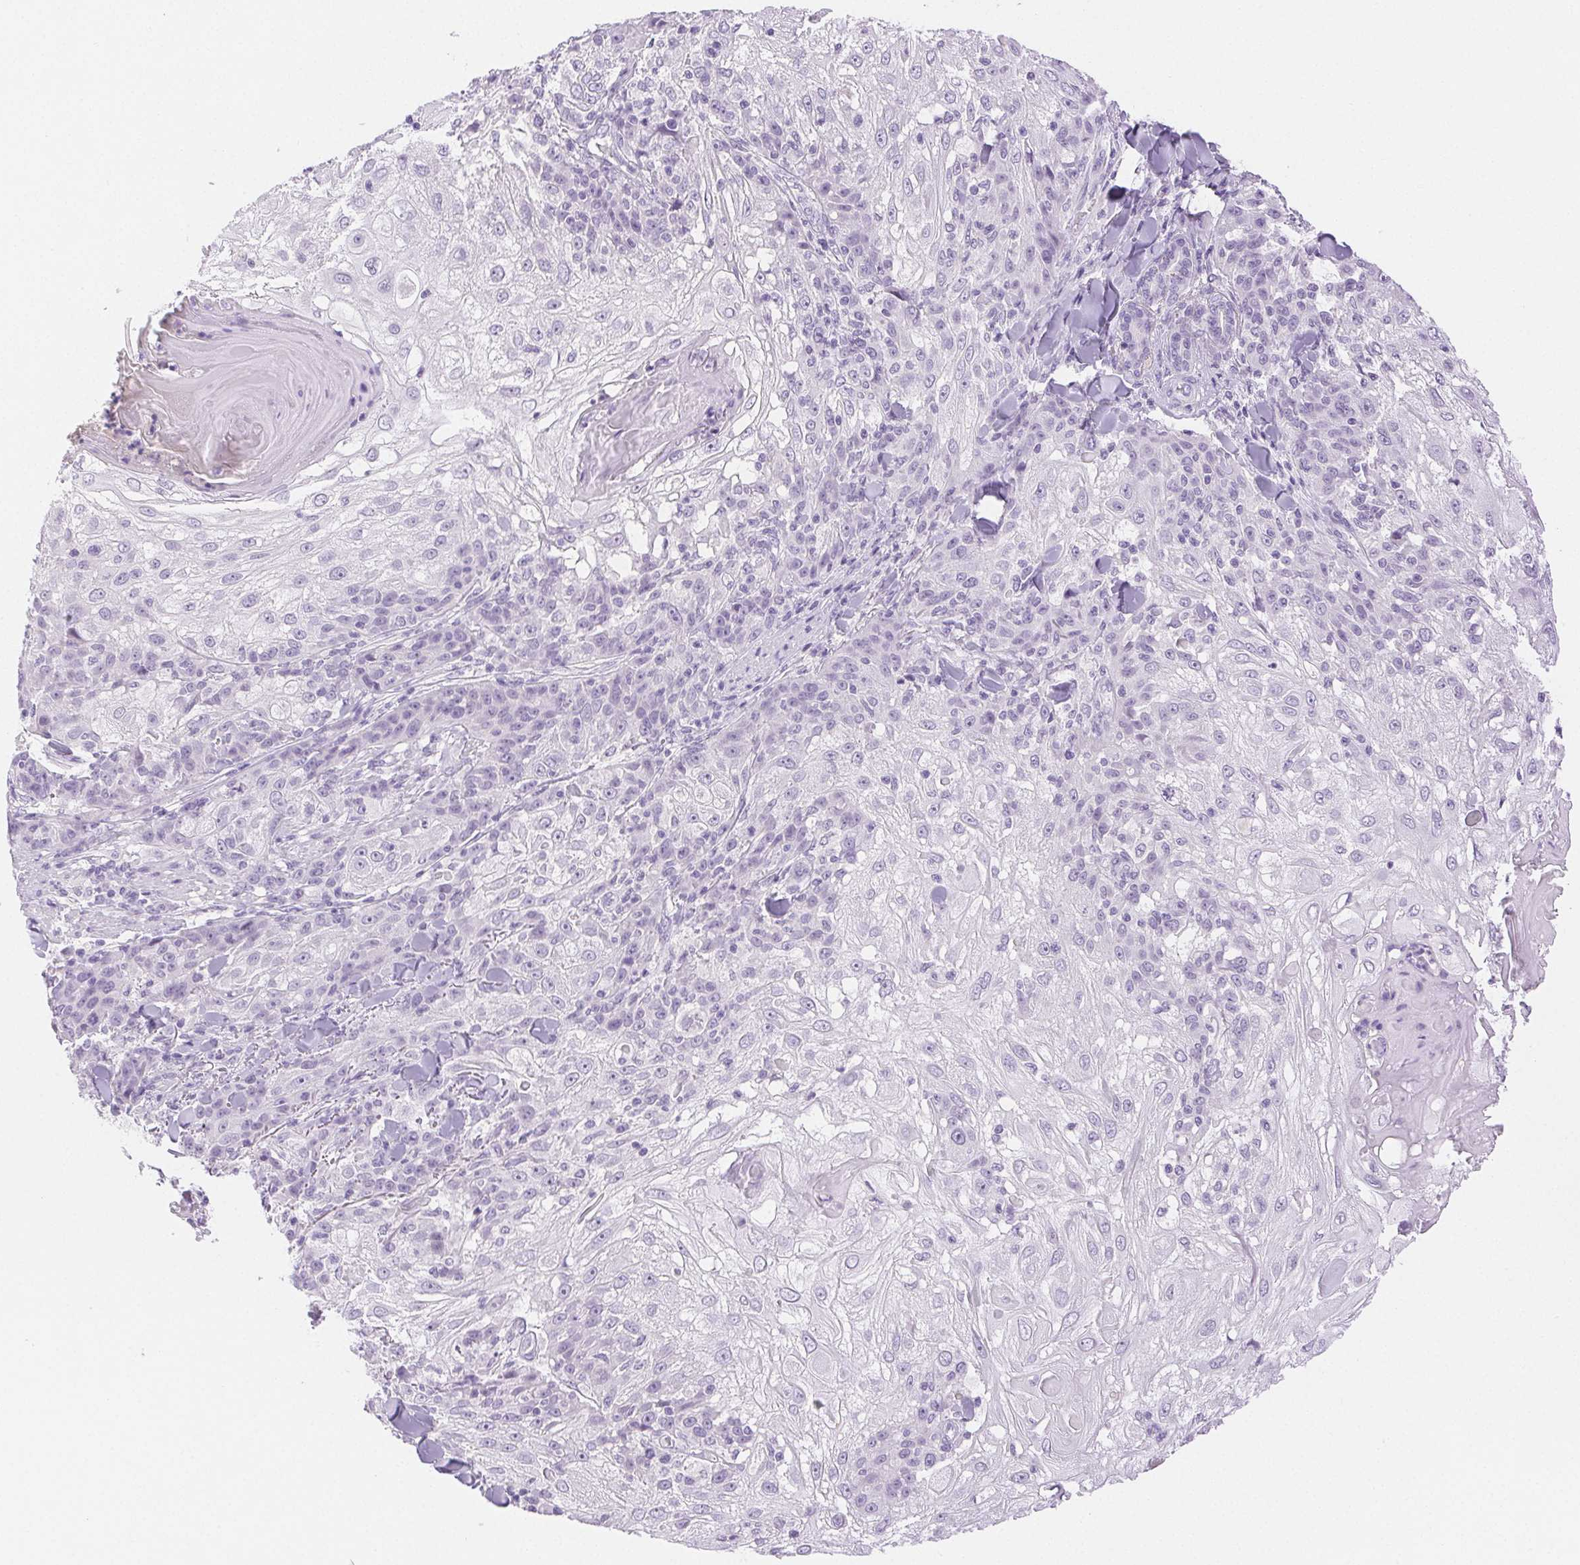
{"staining": {"intensity": "negative", "quantity": "none", "location": "none"}, "tissue": "skin cancer", "cell_type": "Tumor cells", "image_type": "cancer", "snomed": [{"axis": "morphology", "description": "Normal tissue, NOS"}, {"axis": "morphology", "description": "Squamous cell carcinoma, NOS"}, {"axis": "topography", "description": "Skin"}], "caption": "Immunohistochemistry histopathology image of skin cancer (squamous cell carcinoma) stained for a protein (brown), which exhibits no positivity in tumor cells. (DAB (3,3'-diaminobenzidine) immunohistochemistry visualized using brightfield microscopy, high magnification).", "gene": "SPACA4", "patient": {"sex": "female", "age": 83}}